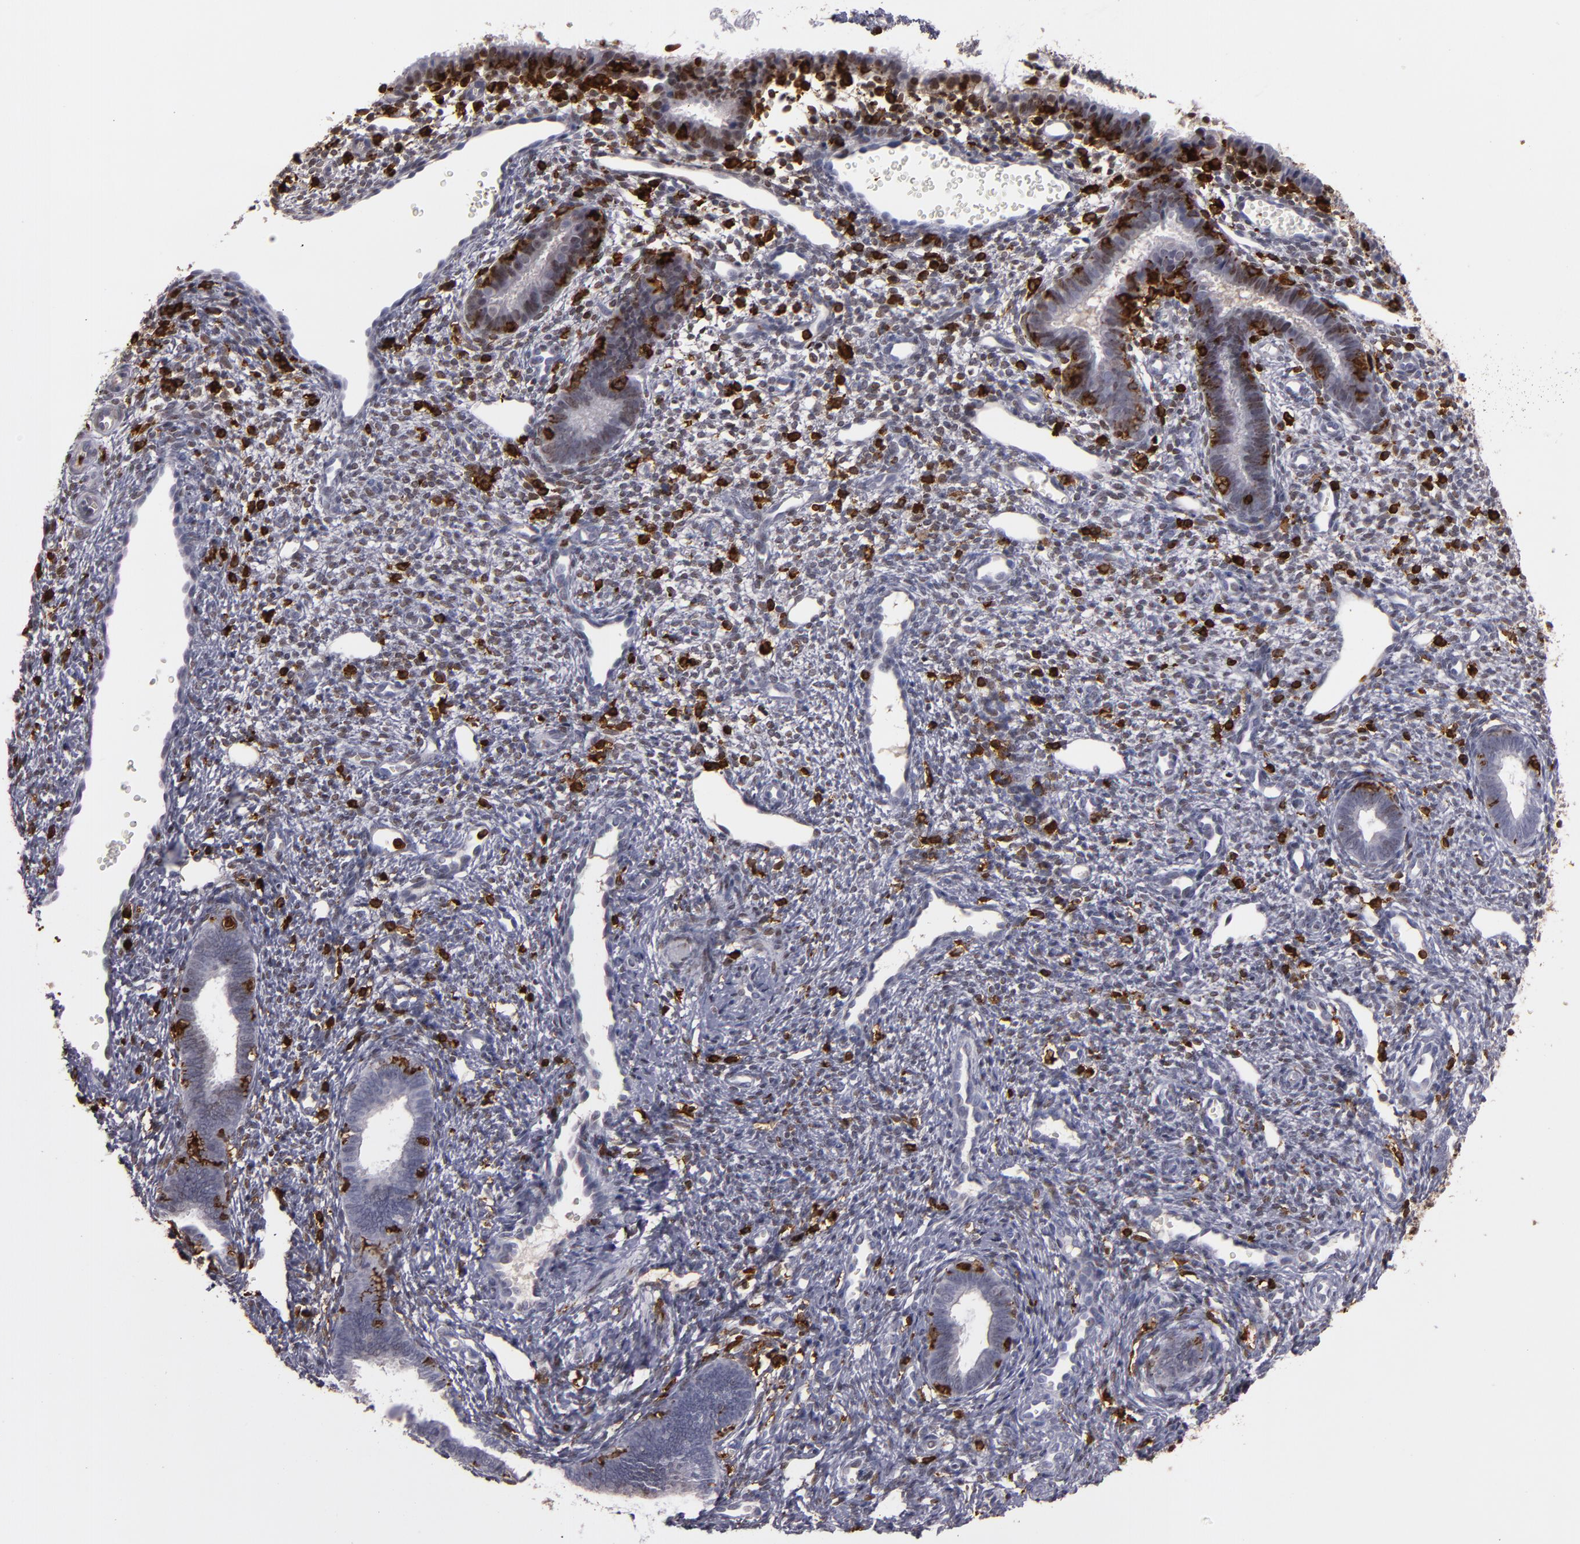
{"staining": {"intensity": "weak", "quantity": "25%-75%", "location": "nuclear"}, "tissue": "endometrium", "cell_type": "Cells in endometrial stroma", "image_type": "normal", "snomed": [{"axis": "morphology", "description": "Normal tissue, NOS"}, {"axis": "topography", "description": "Endometrium"}], "caption": "About 25%-75% of cells in endometrial stroma in unremarkable human endometrium display weak nuclear protein positivity as visualized by brown immunohistochemical staining.", "gene": "WAS", "patient": {"sex": "female", "age": 27}}